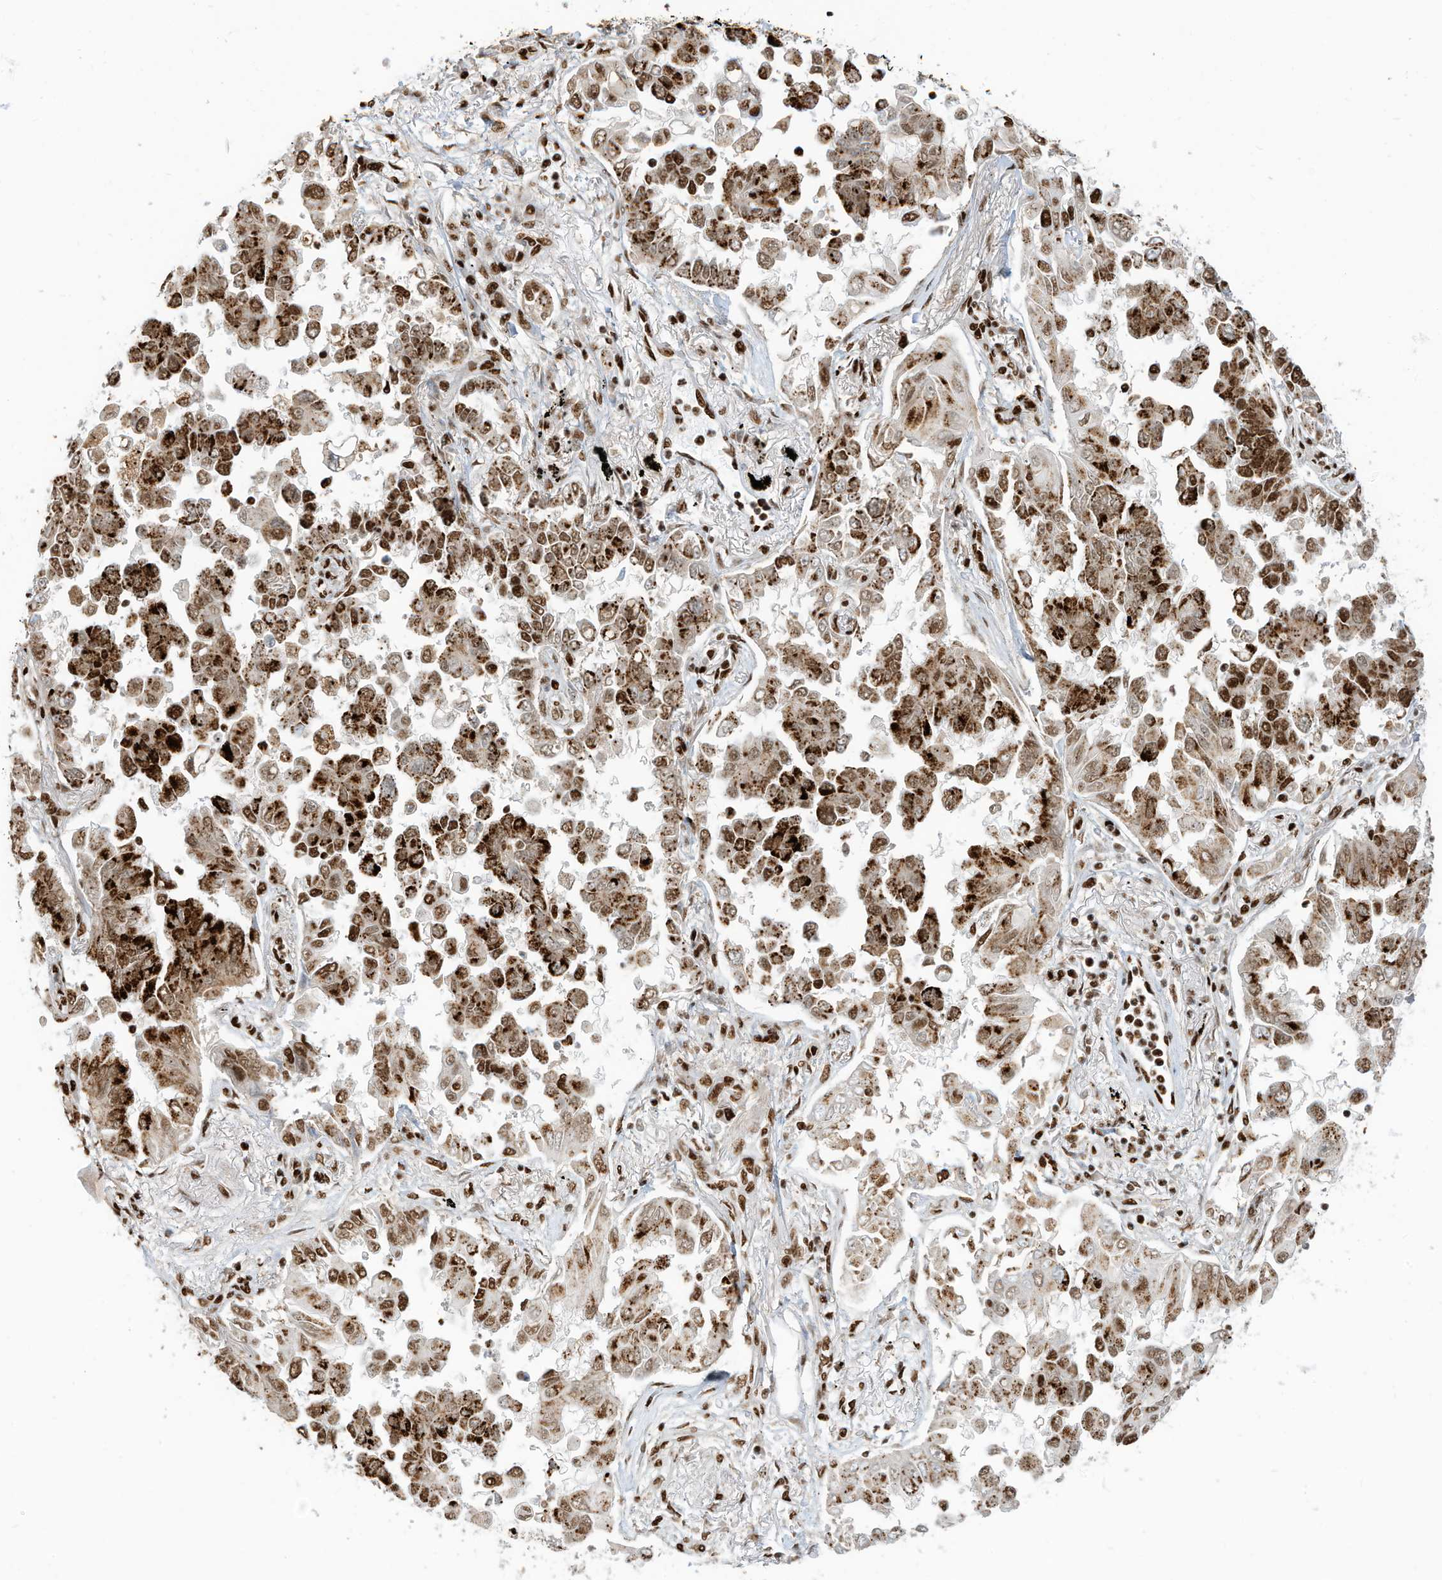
{"staining": {"intensity": "moderate", "quantity": ">75%", "location": "cytoplasmic/membranous,nuclear"}, "tissue": "lung cancer", "cell_type": "Tumor cells", "image_type": "cancer", "snomed": [{"axis": "morphology", "description": "Adenocarcinoma, NOS"}, {"axis": "topography", "description": "Lung"}], "caption": "Tumor cells show medium levels of moderate cytoplasmic/membranous and nuclear expression in approximately >75% of cells in lung cancer.", "gene": "SAMD15", "patient": {"sex": "female", "age": 67}}